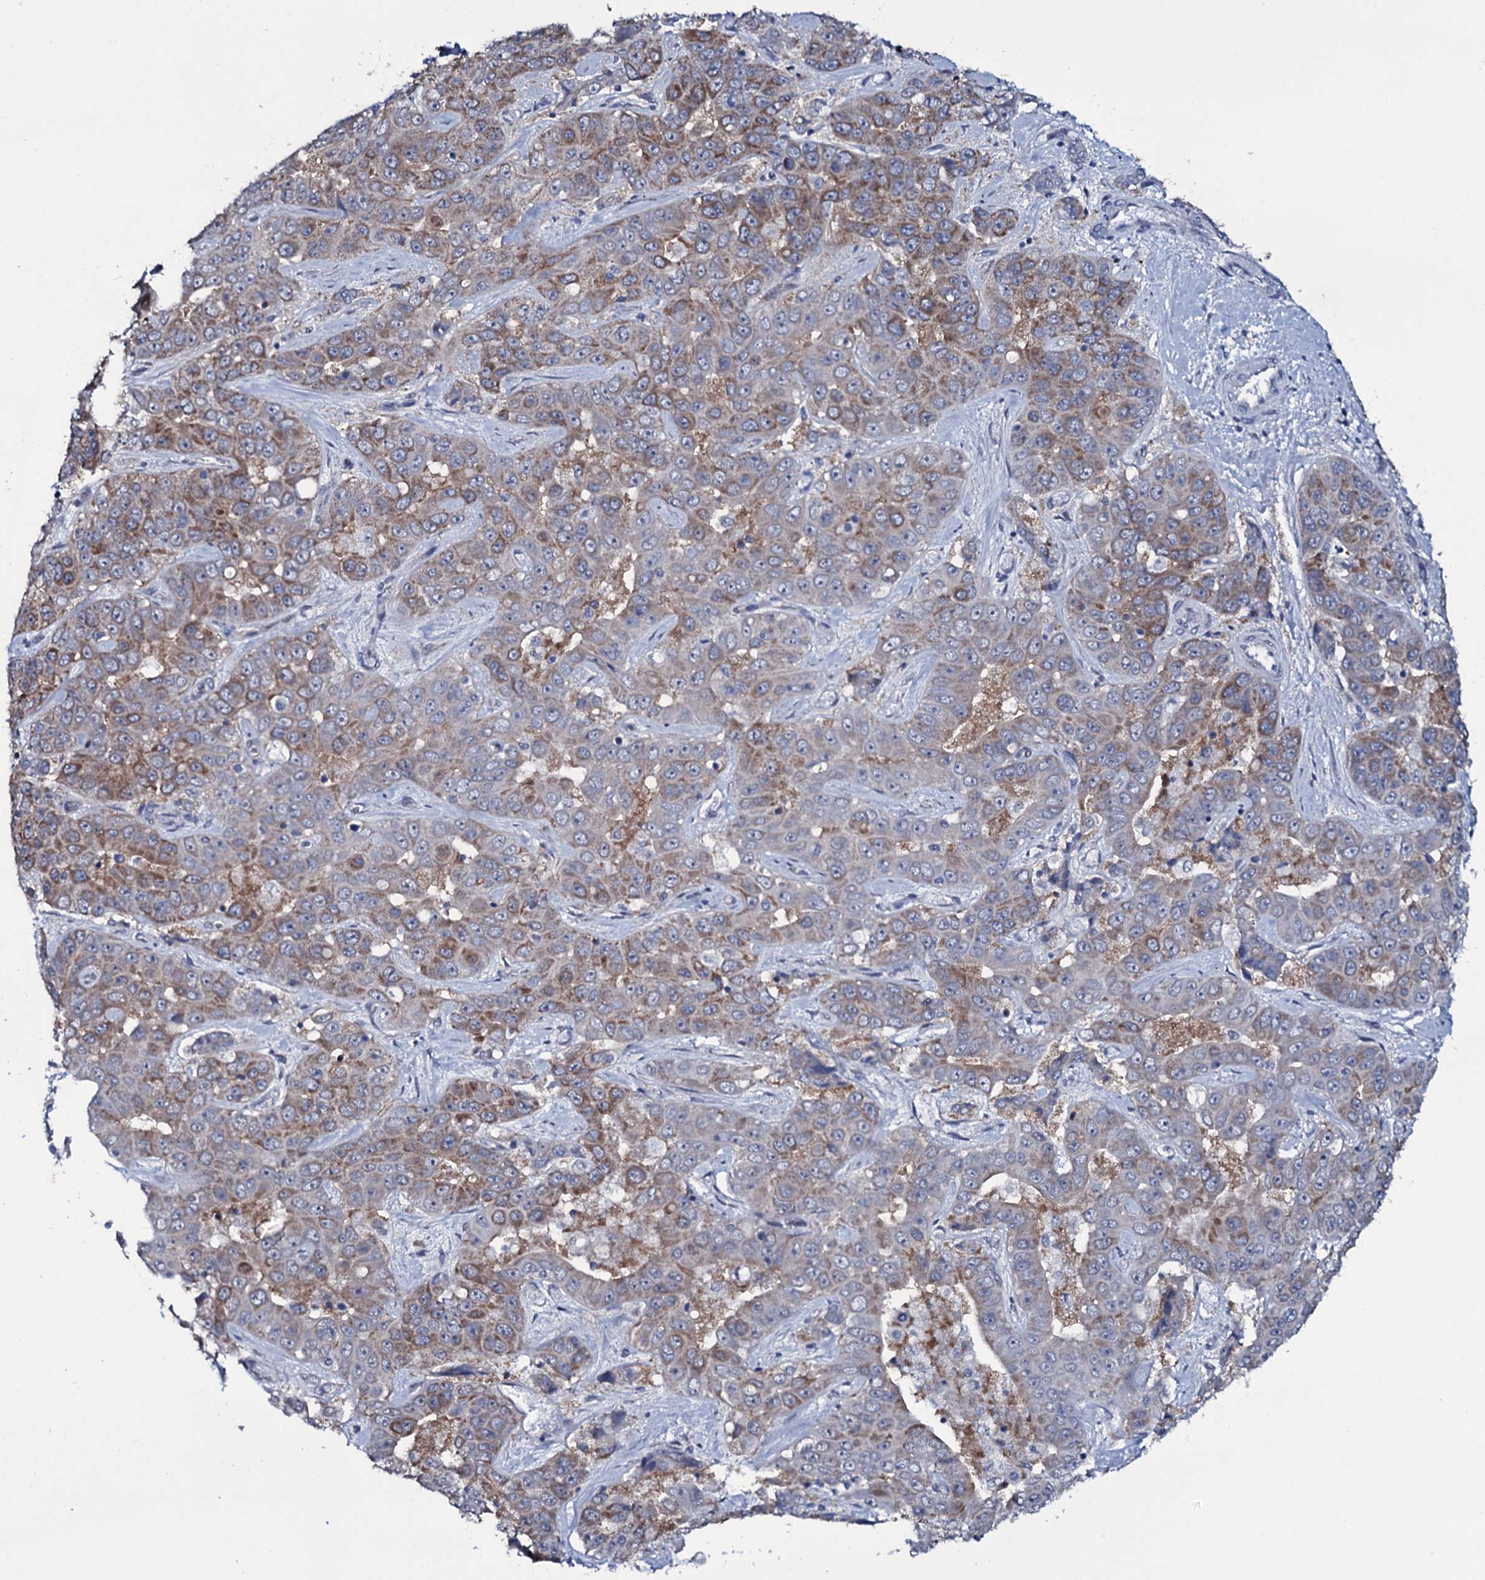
{"staining": {"intensity": "moderate", "quantity": ">75%", "location": "cytoplasmic/membranous"}, "tissue": "liver cancer", "cell_type": "Tumor cells", "image_type": "cancer", "snomed": [{"axis": "morphology", "description": "Cholangiocarcinoma"}, {"axis": "topography", "description": "Liver"}], "caption": "Protein staining of liver cancer (cholangiocarcinoma) tissue reveals moderate cytoplasmic/membranous positivity in approximately >75% of tumor cells.", "gene": "WIPF3", "patient": {"sex": "female", "age": 52}}